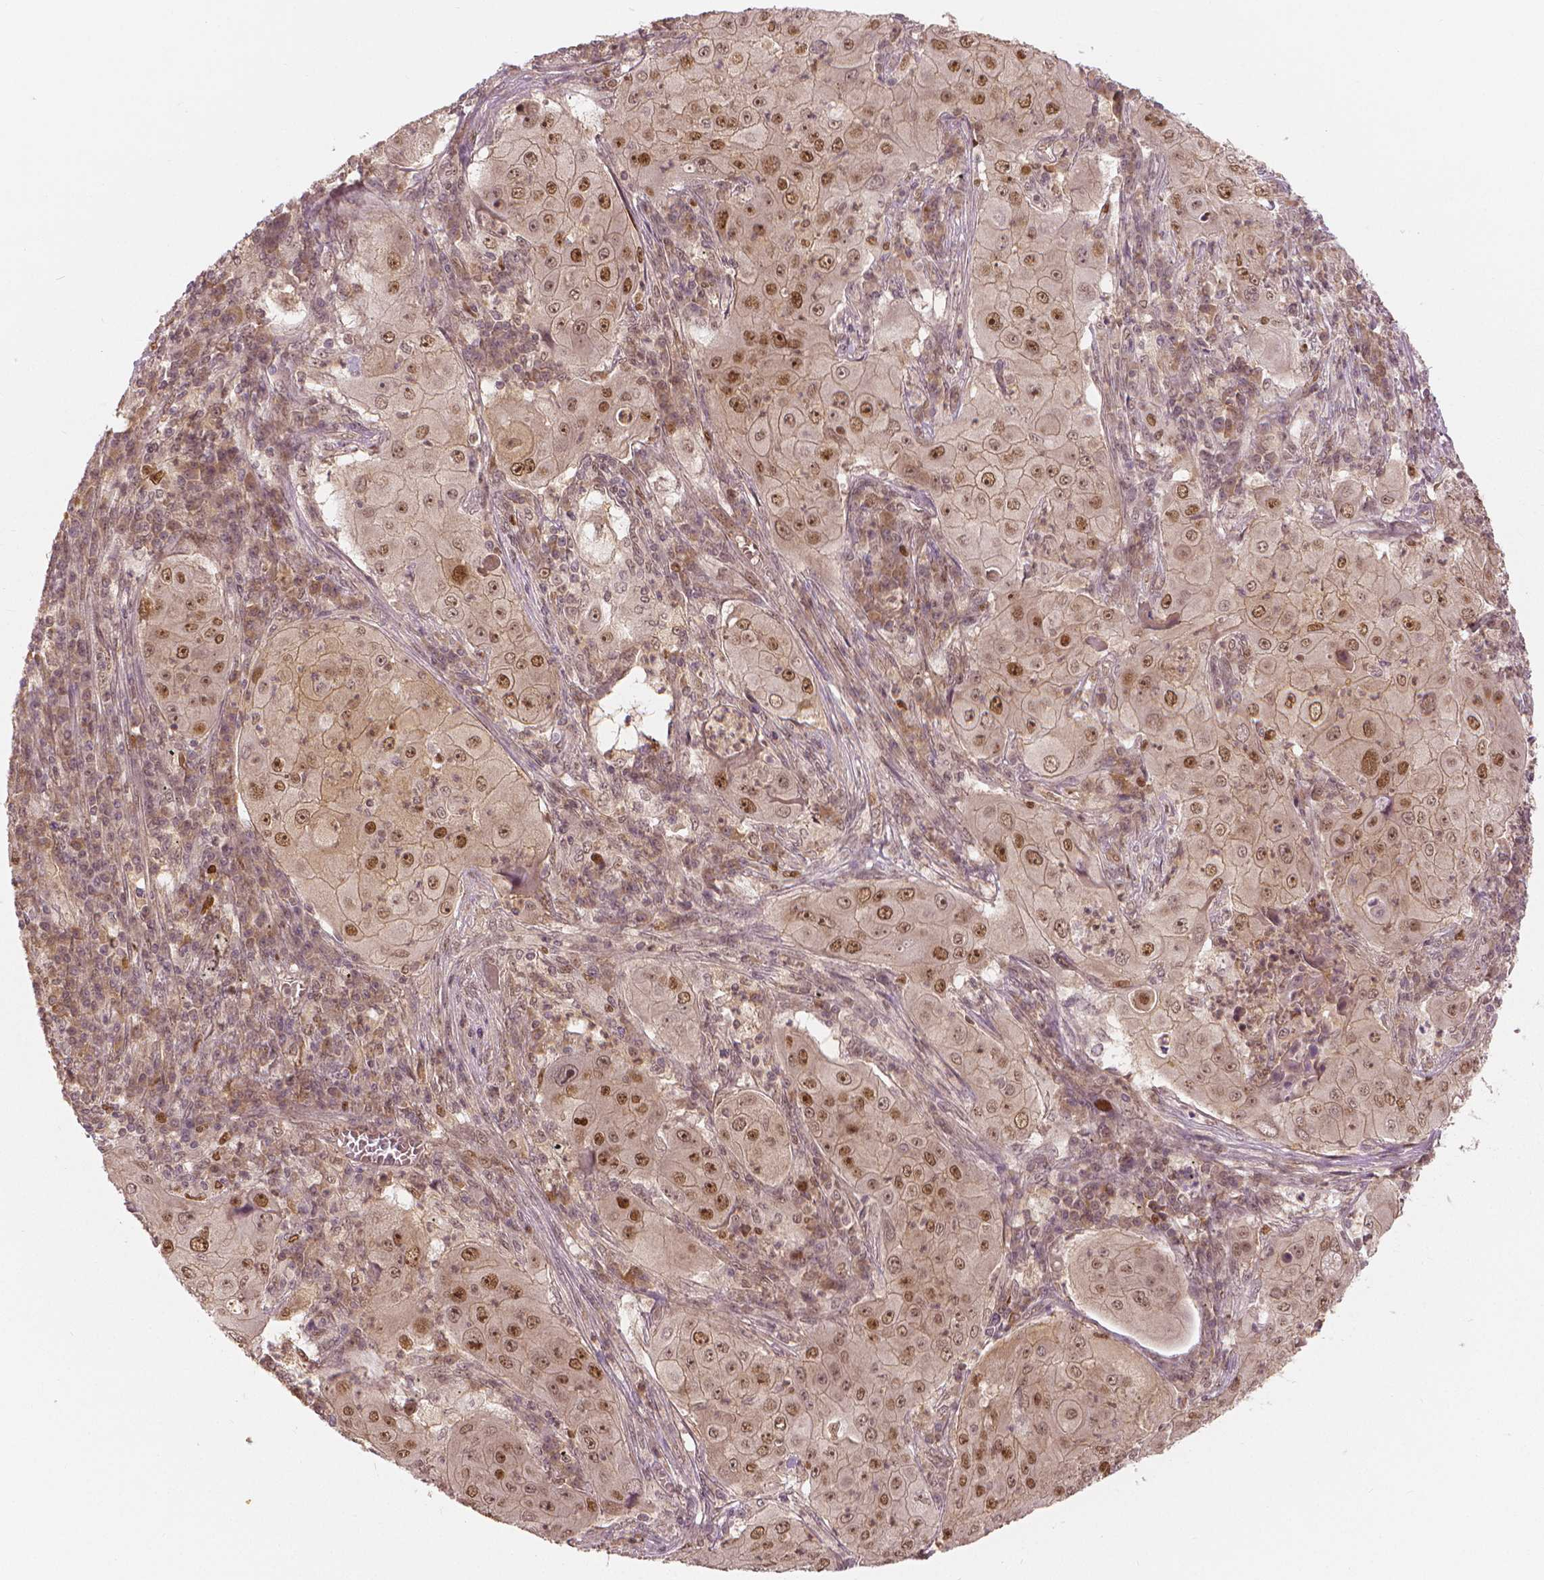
{"staining": {"intensity": "moderate", "quantity": ">75%", "location": "nuclear"}, "tissue": "lung cancer", "cell_type": "Tumor cells", "image_type": "cancer", "snomed": [{"axis": "morphology", "description": "Squamous cell carcinoma, NOS"}, {"axis": "topography", "description": "Lung"}], "caption": "Protein expression by immunohistochemistry (IHC) exhibits moderate nuclear staining in about >75% of tumor cells in lung cancer.", "gene": "NSD2", "patient": {"sex": "female", "age": 59}}